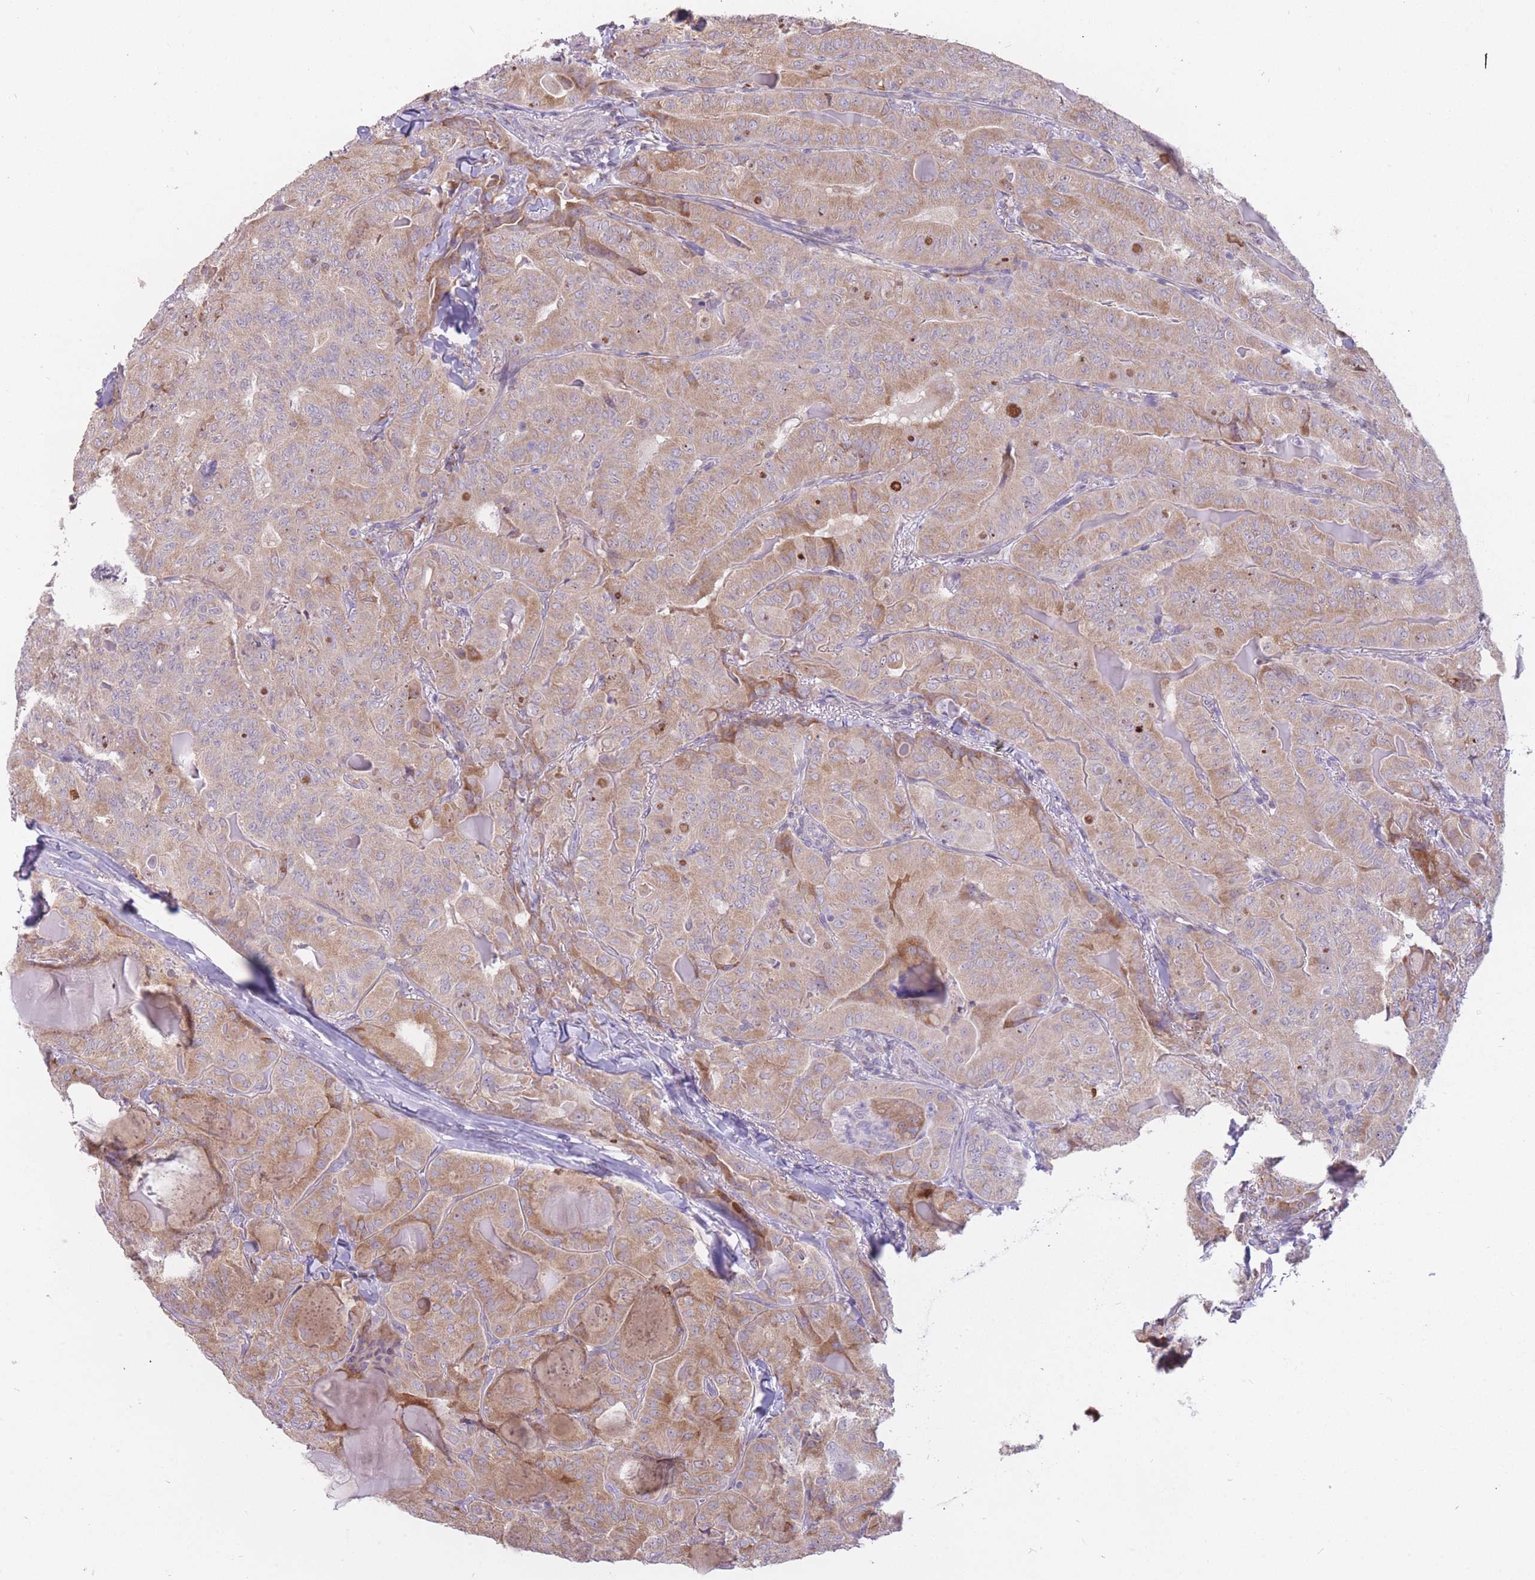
{"staining": {"intensity": "weak", "quantity": ">75%", "location": "cytoplasmic/membranous"}, "tissue": "thyroid cancer", "cell_type": "Tumor cells", "image_type": "cancer", "snomed": [{"axis": "morphology", "description": "Papillary adenocarcinoma, NOS"}, {"axis": "topography", "description": "Thyroid gland"}], "caption": "Immunohistochemistry (IHC) histopathology image of human thyroid cancer (papillary adenocarcinoma) stained for a protein (brown), which displays low levels of weak cytoplasmic/membranous positivity in approximately >75% of tumor cells.", "gene": "TRAPPC5", "patient": {"sex": "female", "age": 68}}